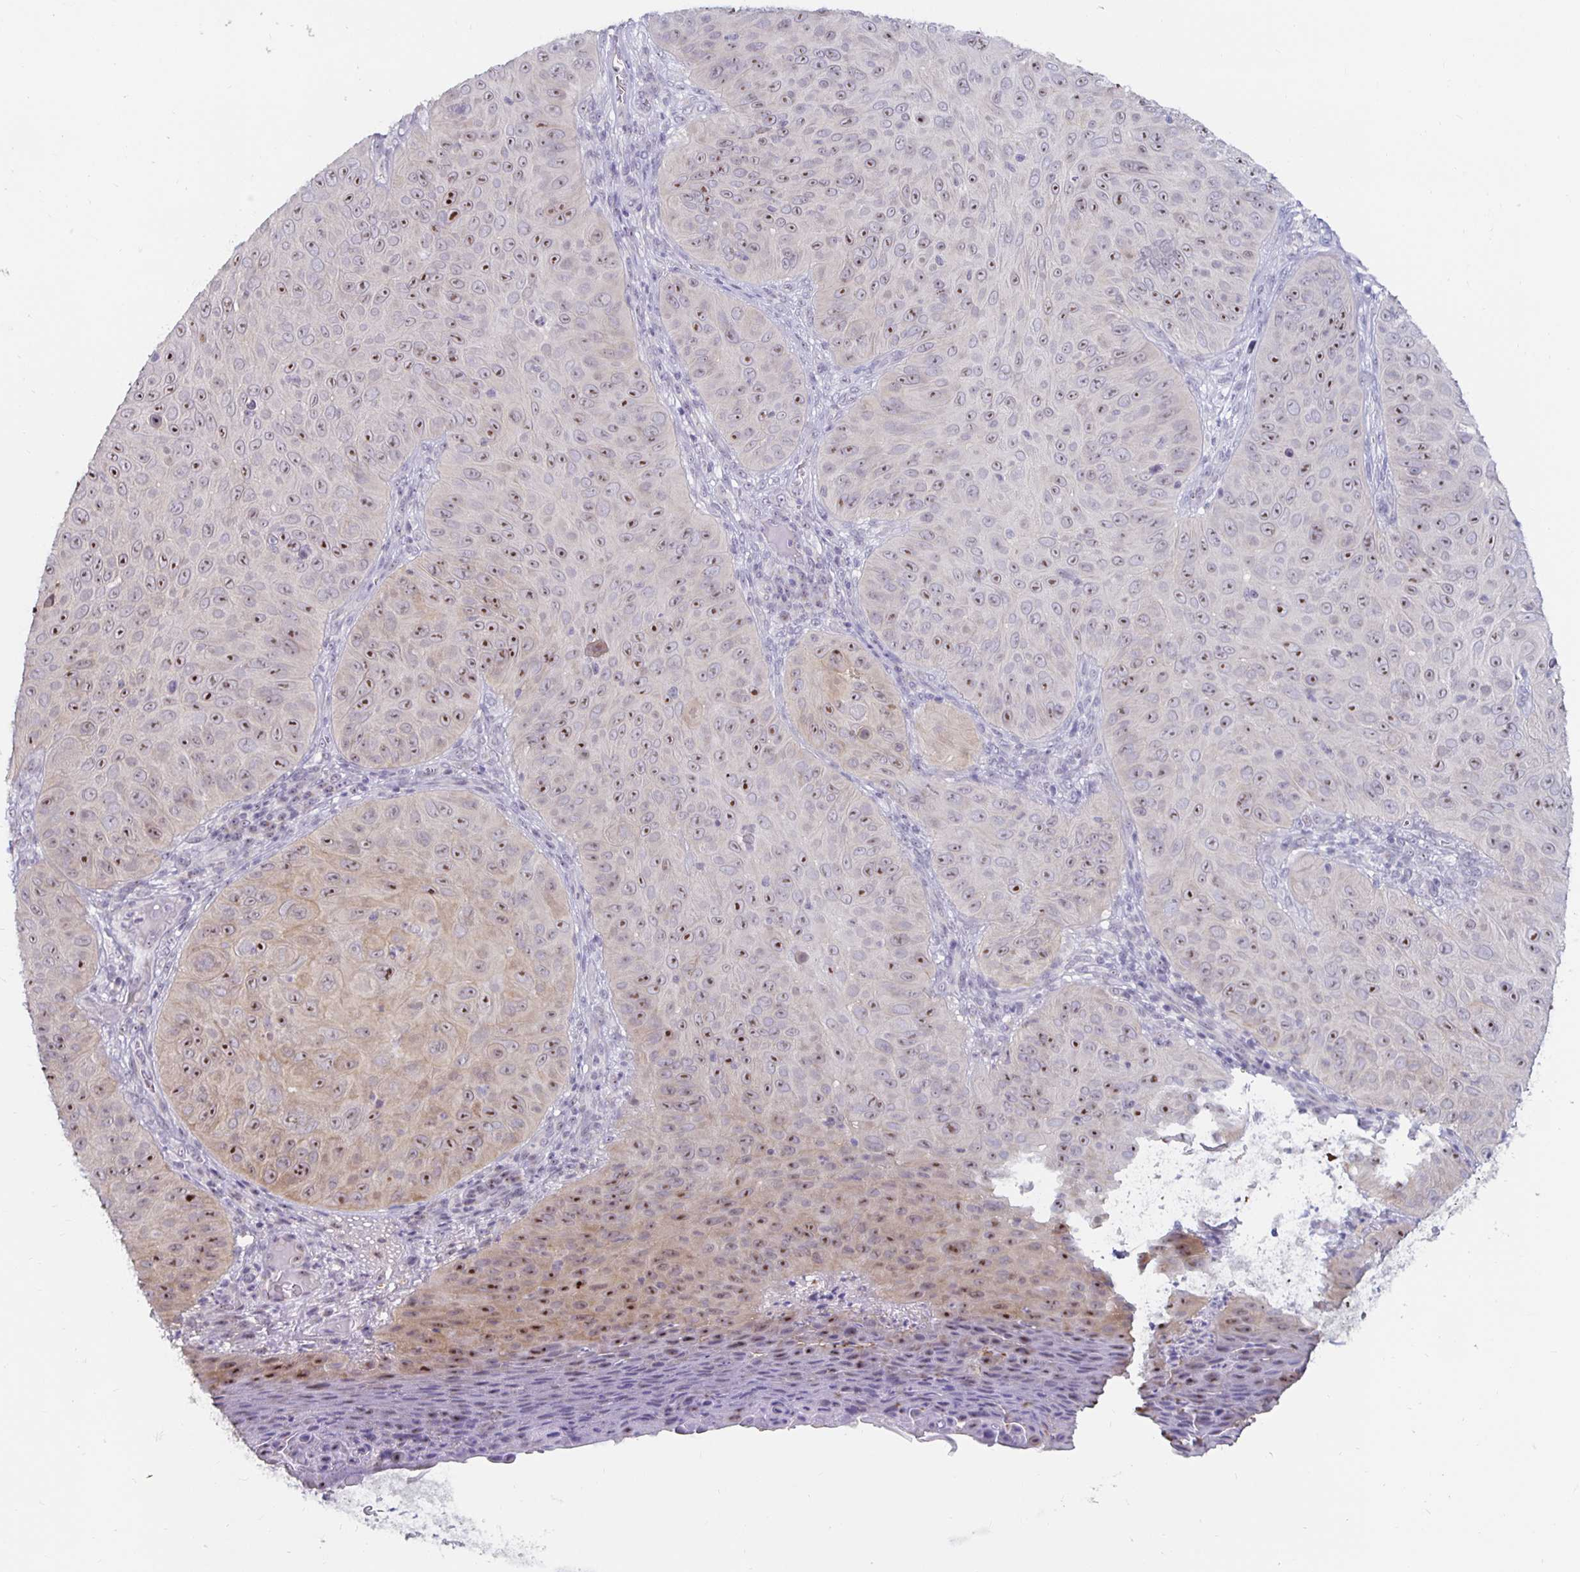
{"staining": {"intensity": "moderate", "quantity": "25%-75%", "location": "nuclear"}, "tissue": "skin cancer", "cell_type": "Tumor cells", "image_type": "cancer", "snomed": [{"axis": "morphology", "description": "Squamous cell carcinoma, NOS"}, {"axis": "topography", "description": "Skin"}], "caption": "Protein expression analysis of skin cancer reveals moderate nuclear expression in about 25%-75% of tumor cells. (Stains: DAB in brown, nuclei in blue, Microscopy: brightfield microscopy at high magnification).", "gene": "NUP85", "patient": {"sex": "male", "age": 82}}